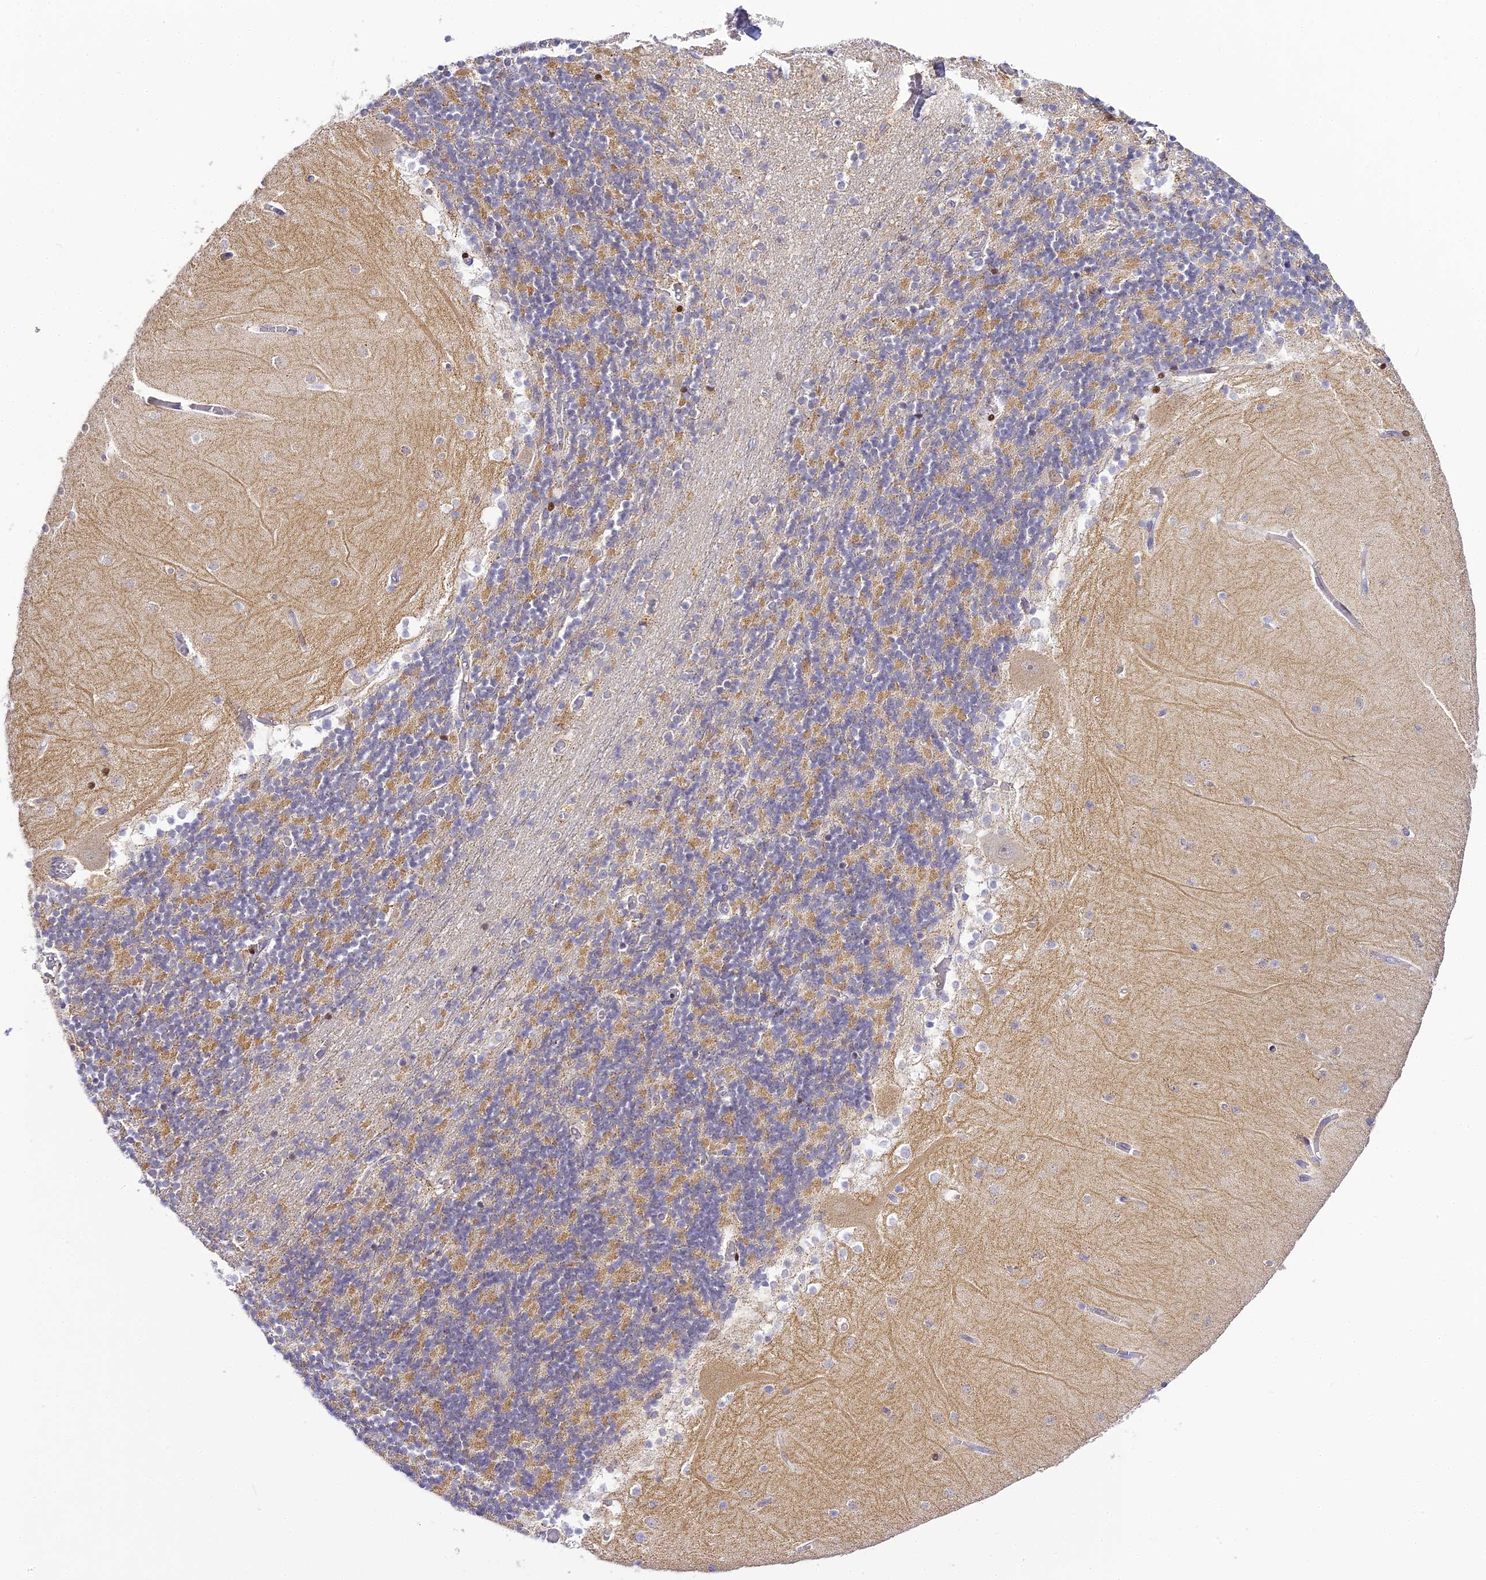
{"staining": {"intensity": "moderate", "quantity": "<25%", "location": "cytoplasmic/membranous,nuclear"}, "tissue": "cerebellum", "cell_type": "Cells in granular layer", "image_type": "normal", "snomed": [{"axis": "morphology", "description": "Normal tissue, NOS"}, {"axis": "topography", "description": "Cerebellum"}], "caption": "Cerebellum stained with a brown dye displays moderate cytoplasmic/membranous,nuclear positive staining in about <25% of cells in granular layer.", "gene": "SERP1", "patient": {"sex": "female", "age": 28}}